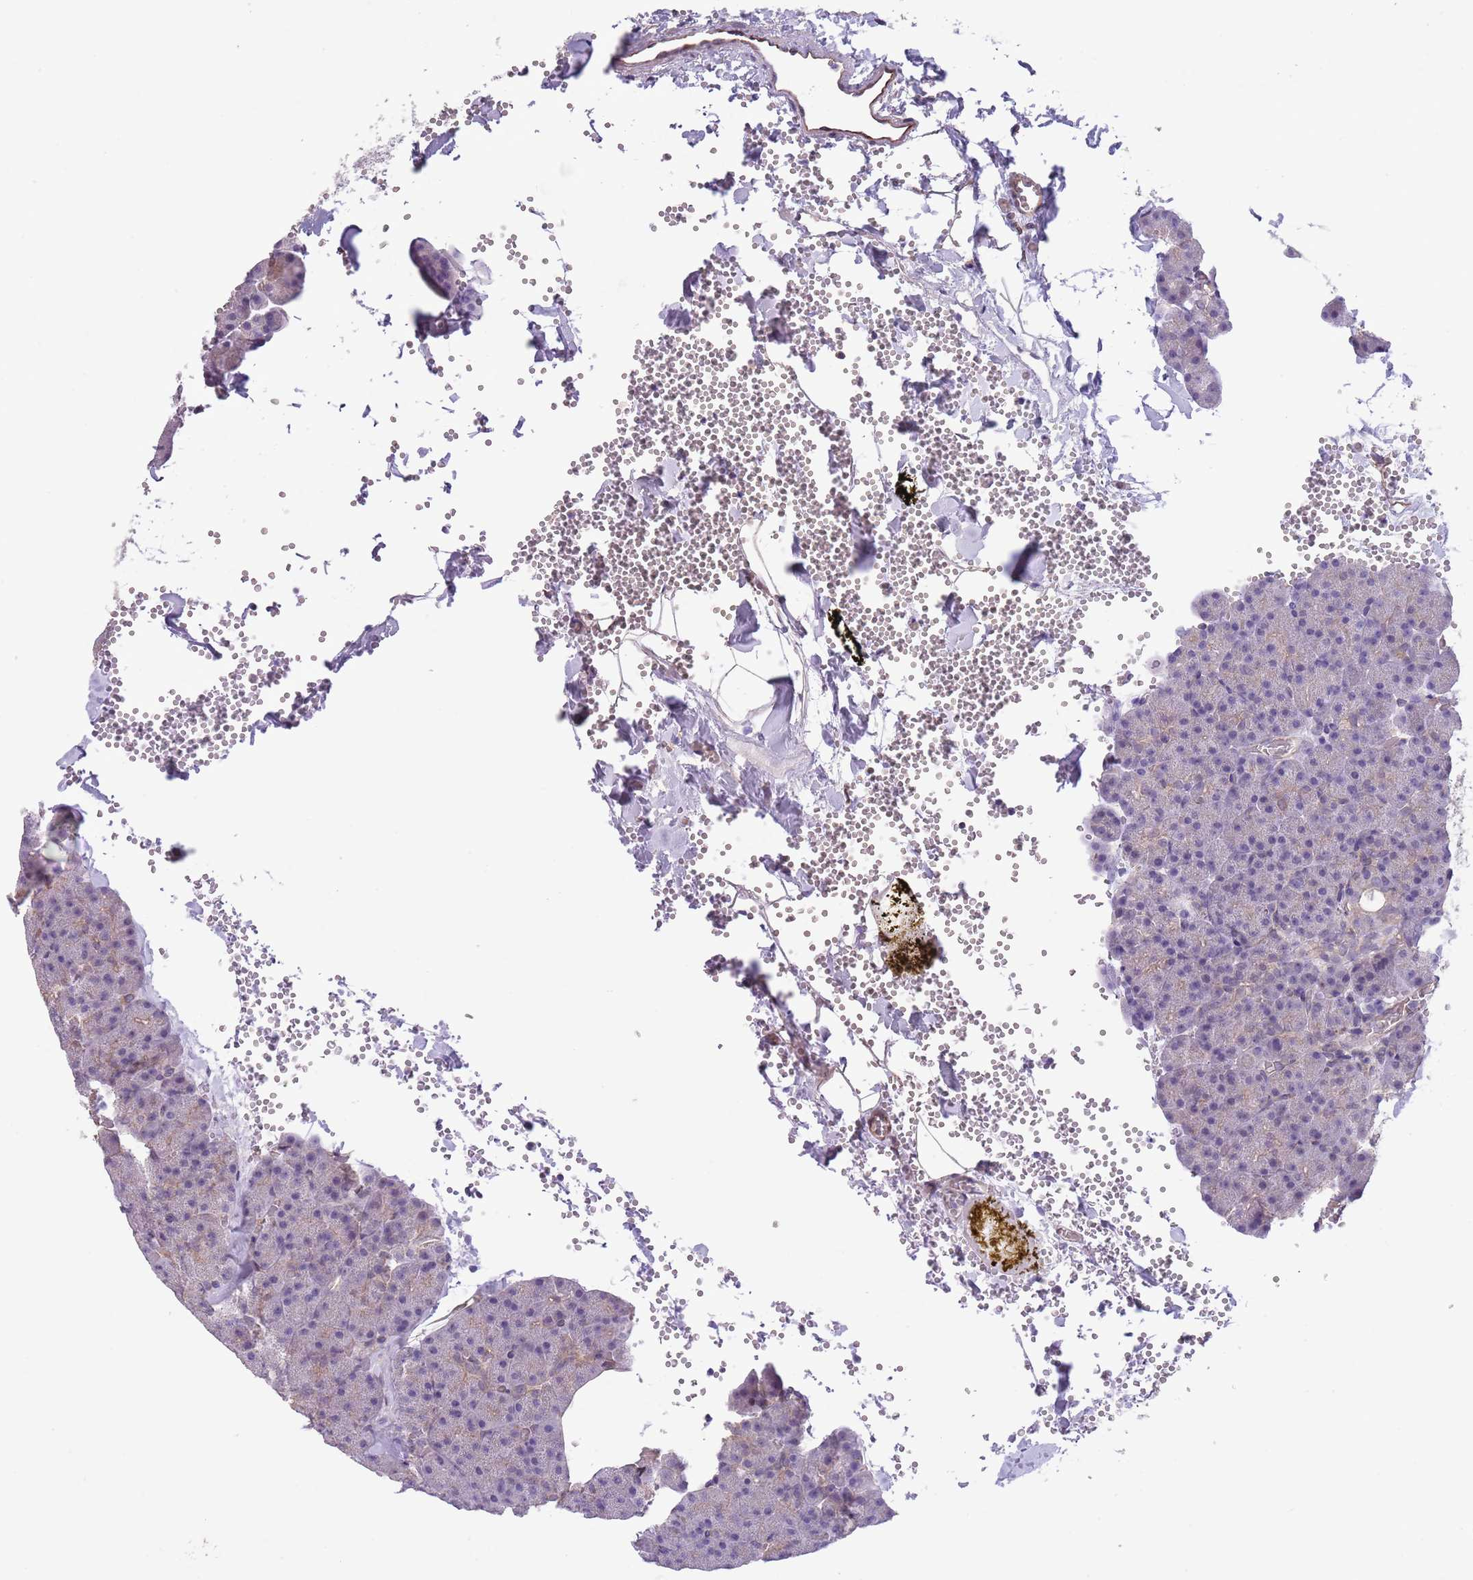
{"staining": {"intensity": "weak", "quantity": "<25%", "location": "cytoplasmic/membranous,nuclear"}, "tissue": "pancreas", "cell_type": "Exocrine glandular cells", "image_type": "normal", "snomed": [{"axis": "morphology", "description": "Normal tissue, NOS"}, {"axis": "morphology", "description": "Carcinoid, malignant, NOS"}, {"axis": "topography", "description": "Pancreas"}], "caption": "Immunohistochemistry (IHC) photomicrograph of normal pancreas stained for a protein (brown), which displays no staining in exocrine glandular cells.", "gene": "CREBZF", "patient": {"sex": "female", "age": 35}}